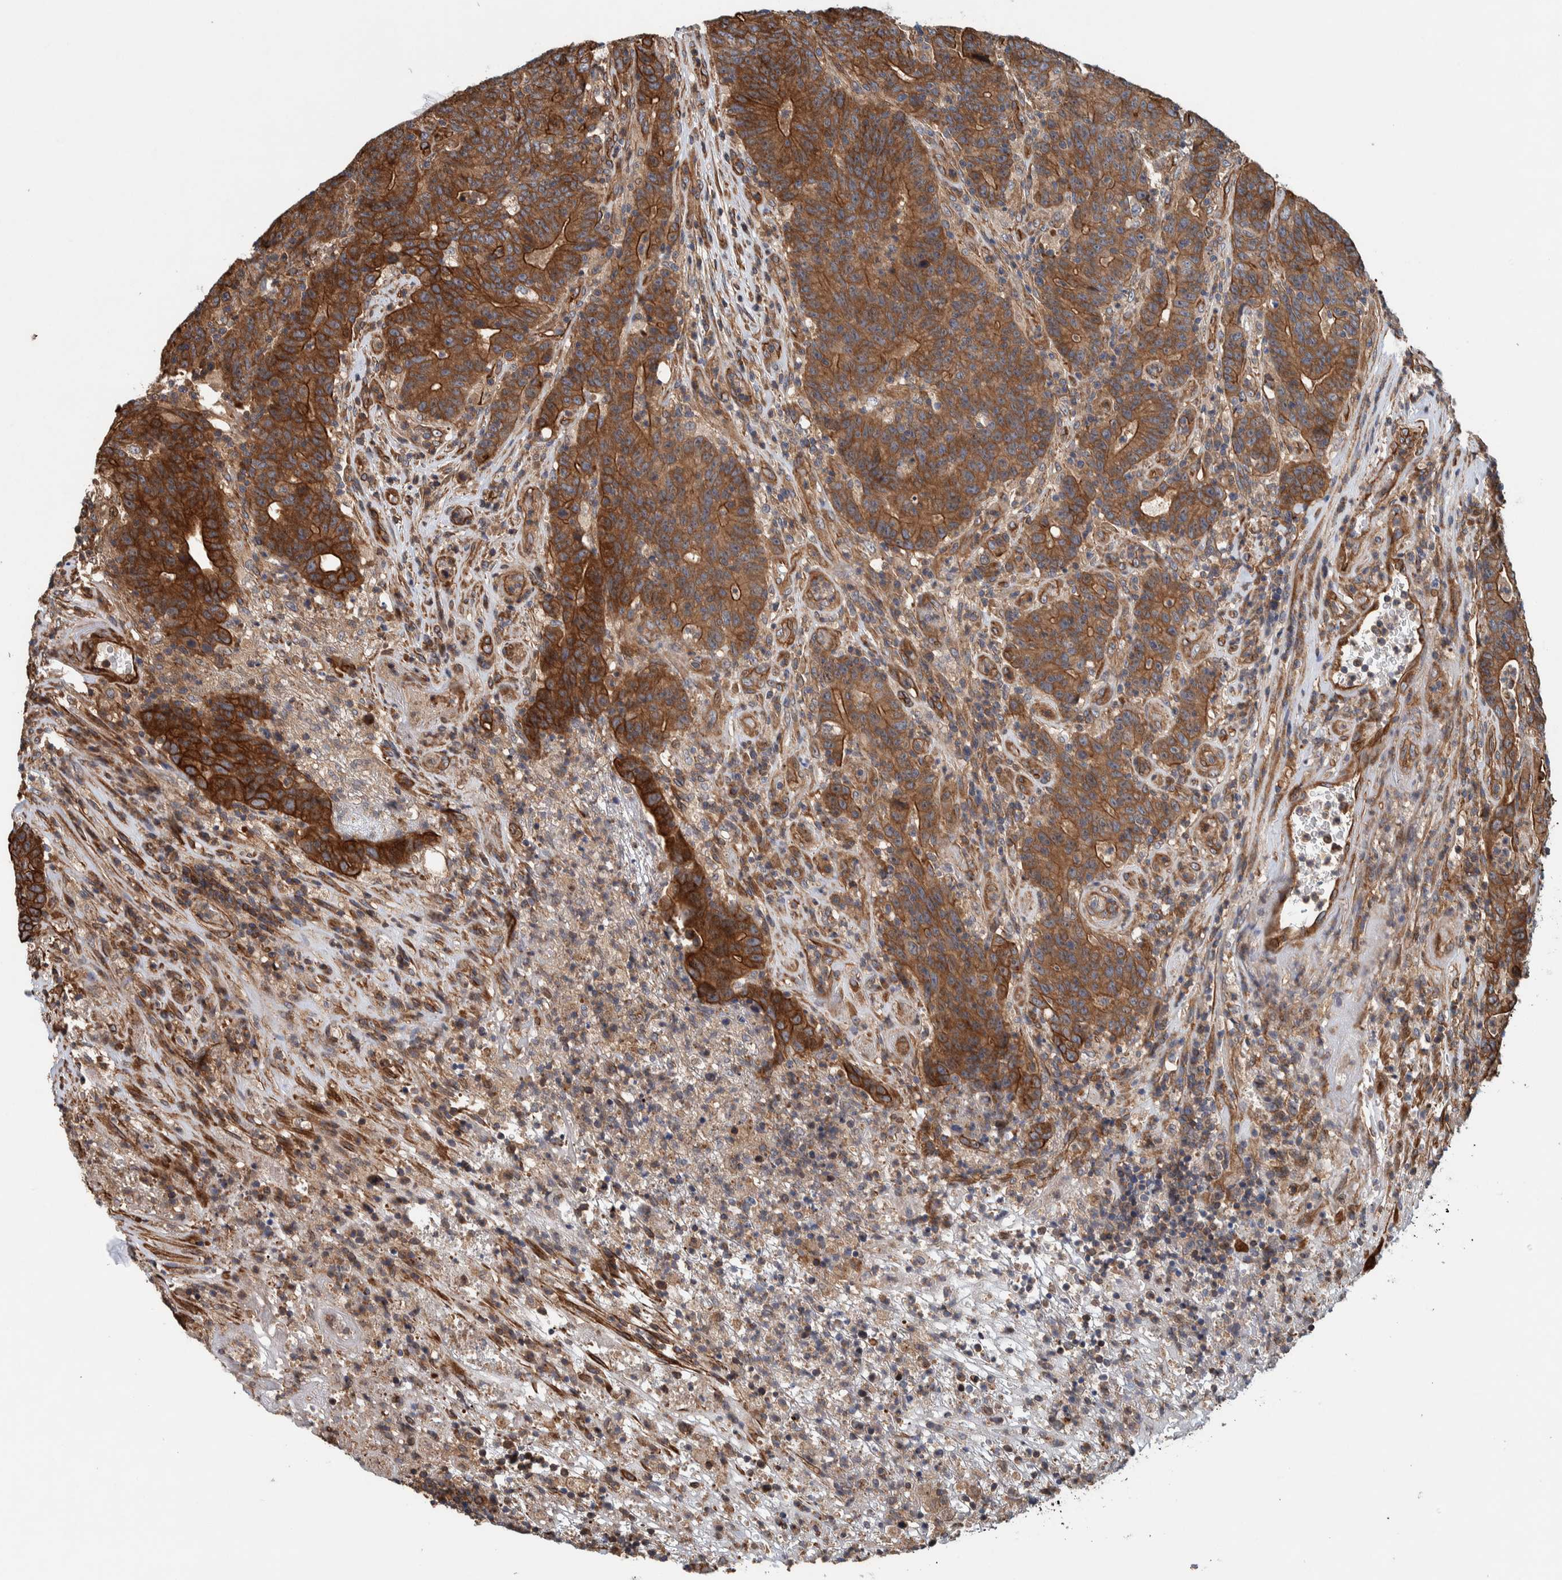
{"staining": {"intensity": "strong", "quantity": ">75%", "location": "cytoplasmic/membranous"}, "tissue": "colorectal cancer", "cell_type": "Tumor cells", "image_type": "cancer", "snomed": [{"axis": "morphology", "description": "Normal tissue, NOS"}, {"axis": "morphology", "description": "Adenocarcinoma, NOS"}, {"axis": "topography", "description": "Colon"}], "caption": "A brown stain labels strong cytoplasmic/membranous staining of a protein in human colorectal adenocarcinoma tumor cells. Nuclei are stained in blue.", "gene": "PKD1L1", "patient": {"sex": "female", "age": 75}}